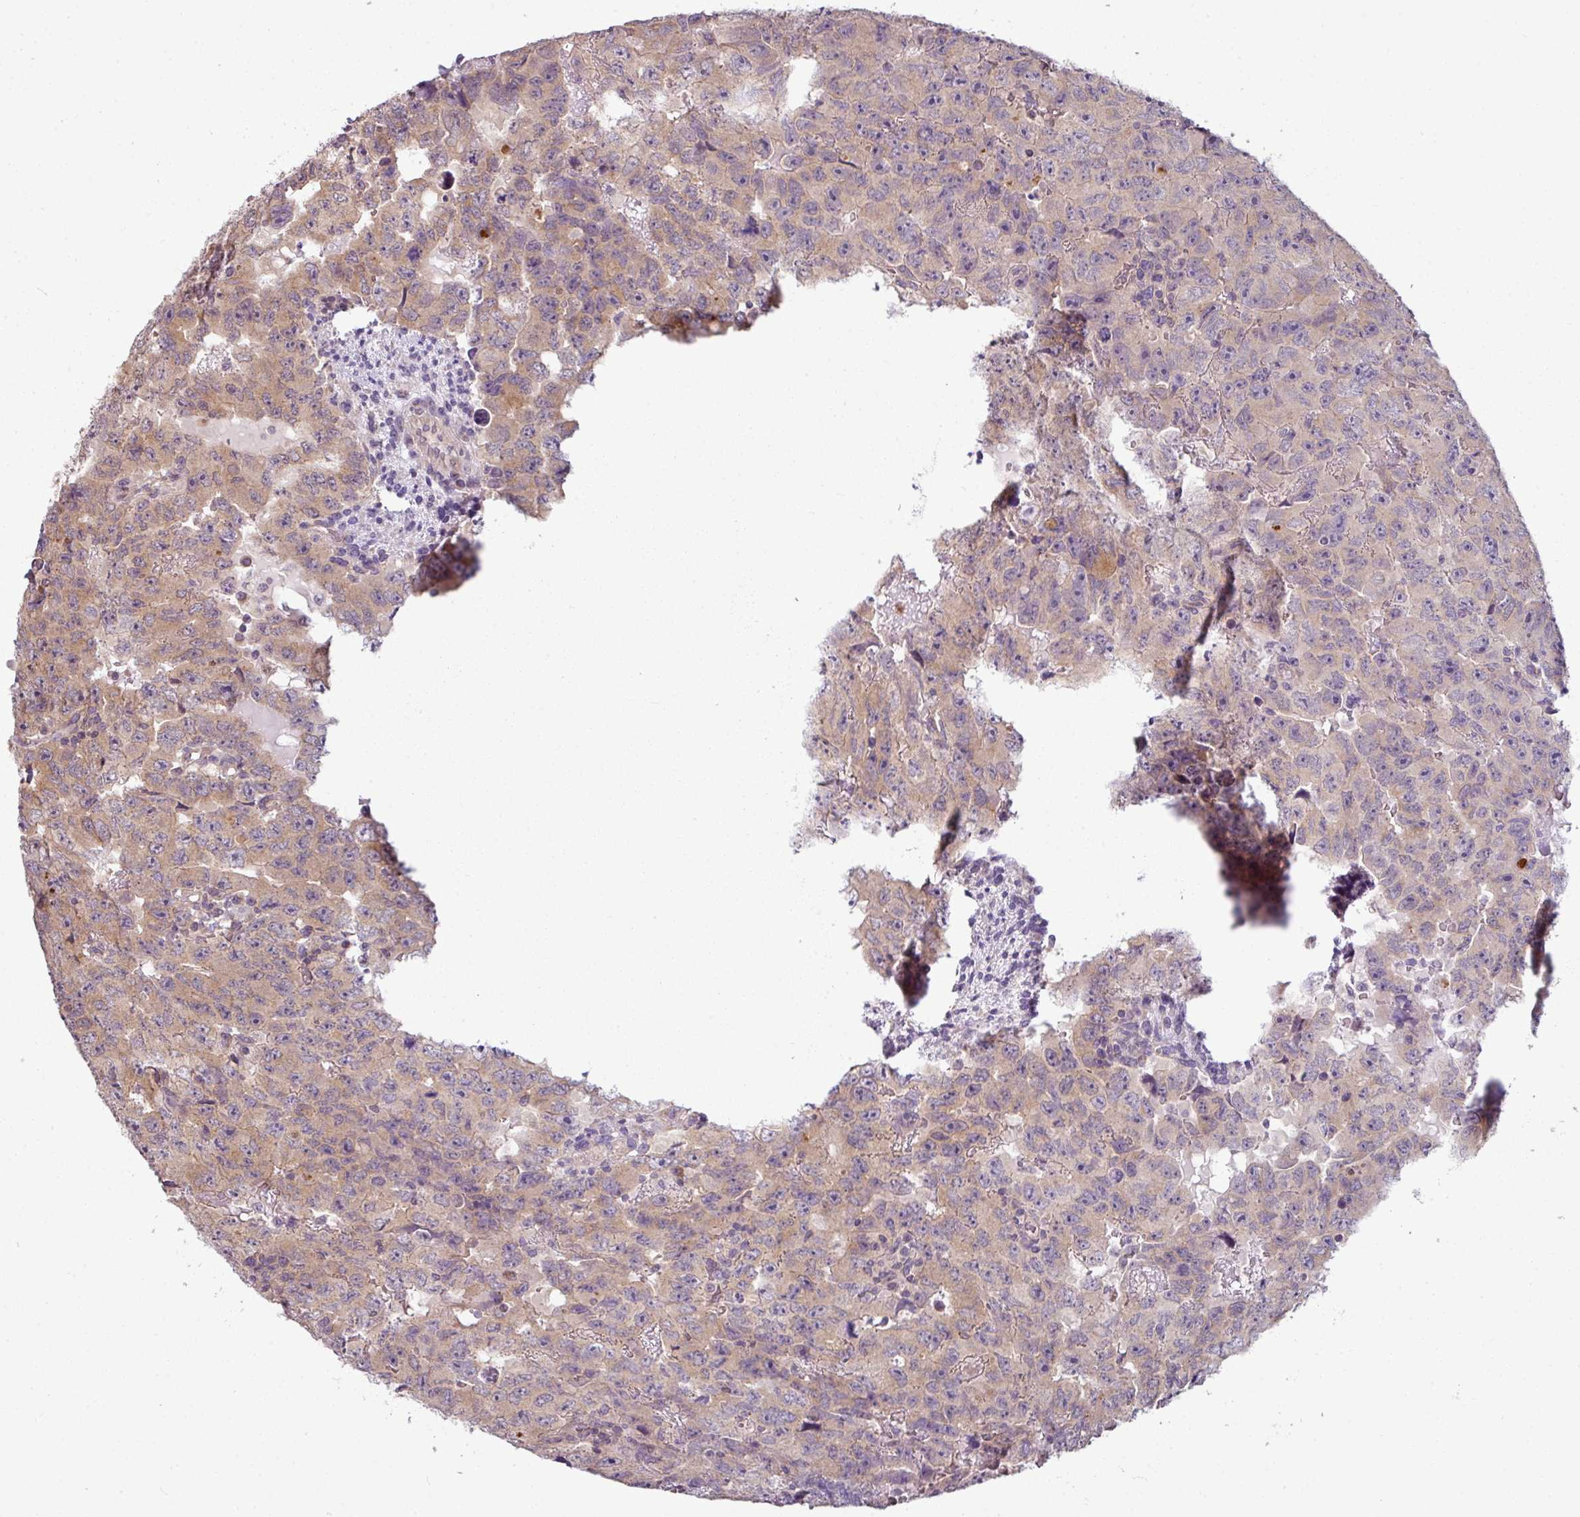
{"staining": {"intensity": "weak", "quantity": "25%-75%", "location": "cytoplasmic/membranous"}, "tissue": "testis cancer", "cell_type": "Tumor cells", "image_type": "cancer", "snomed": [{"axis": "morphology", "description": "Carcinoma, Embryonal, NOS"}, {"axis": "topography", "description": "Testis"}], "caption": "Immunohistochemistry of human testis cancer reveals low levels of weak cytoplasmic/membranous expression in about 25%-75% of tumor cells.", "gene": "DERPC", "patient": {"sex": "male", "age": 24}}